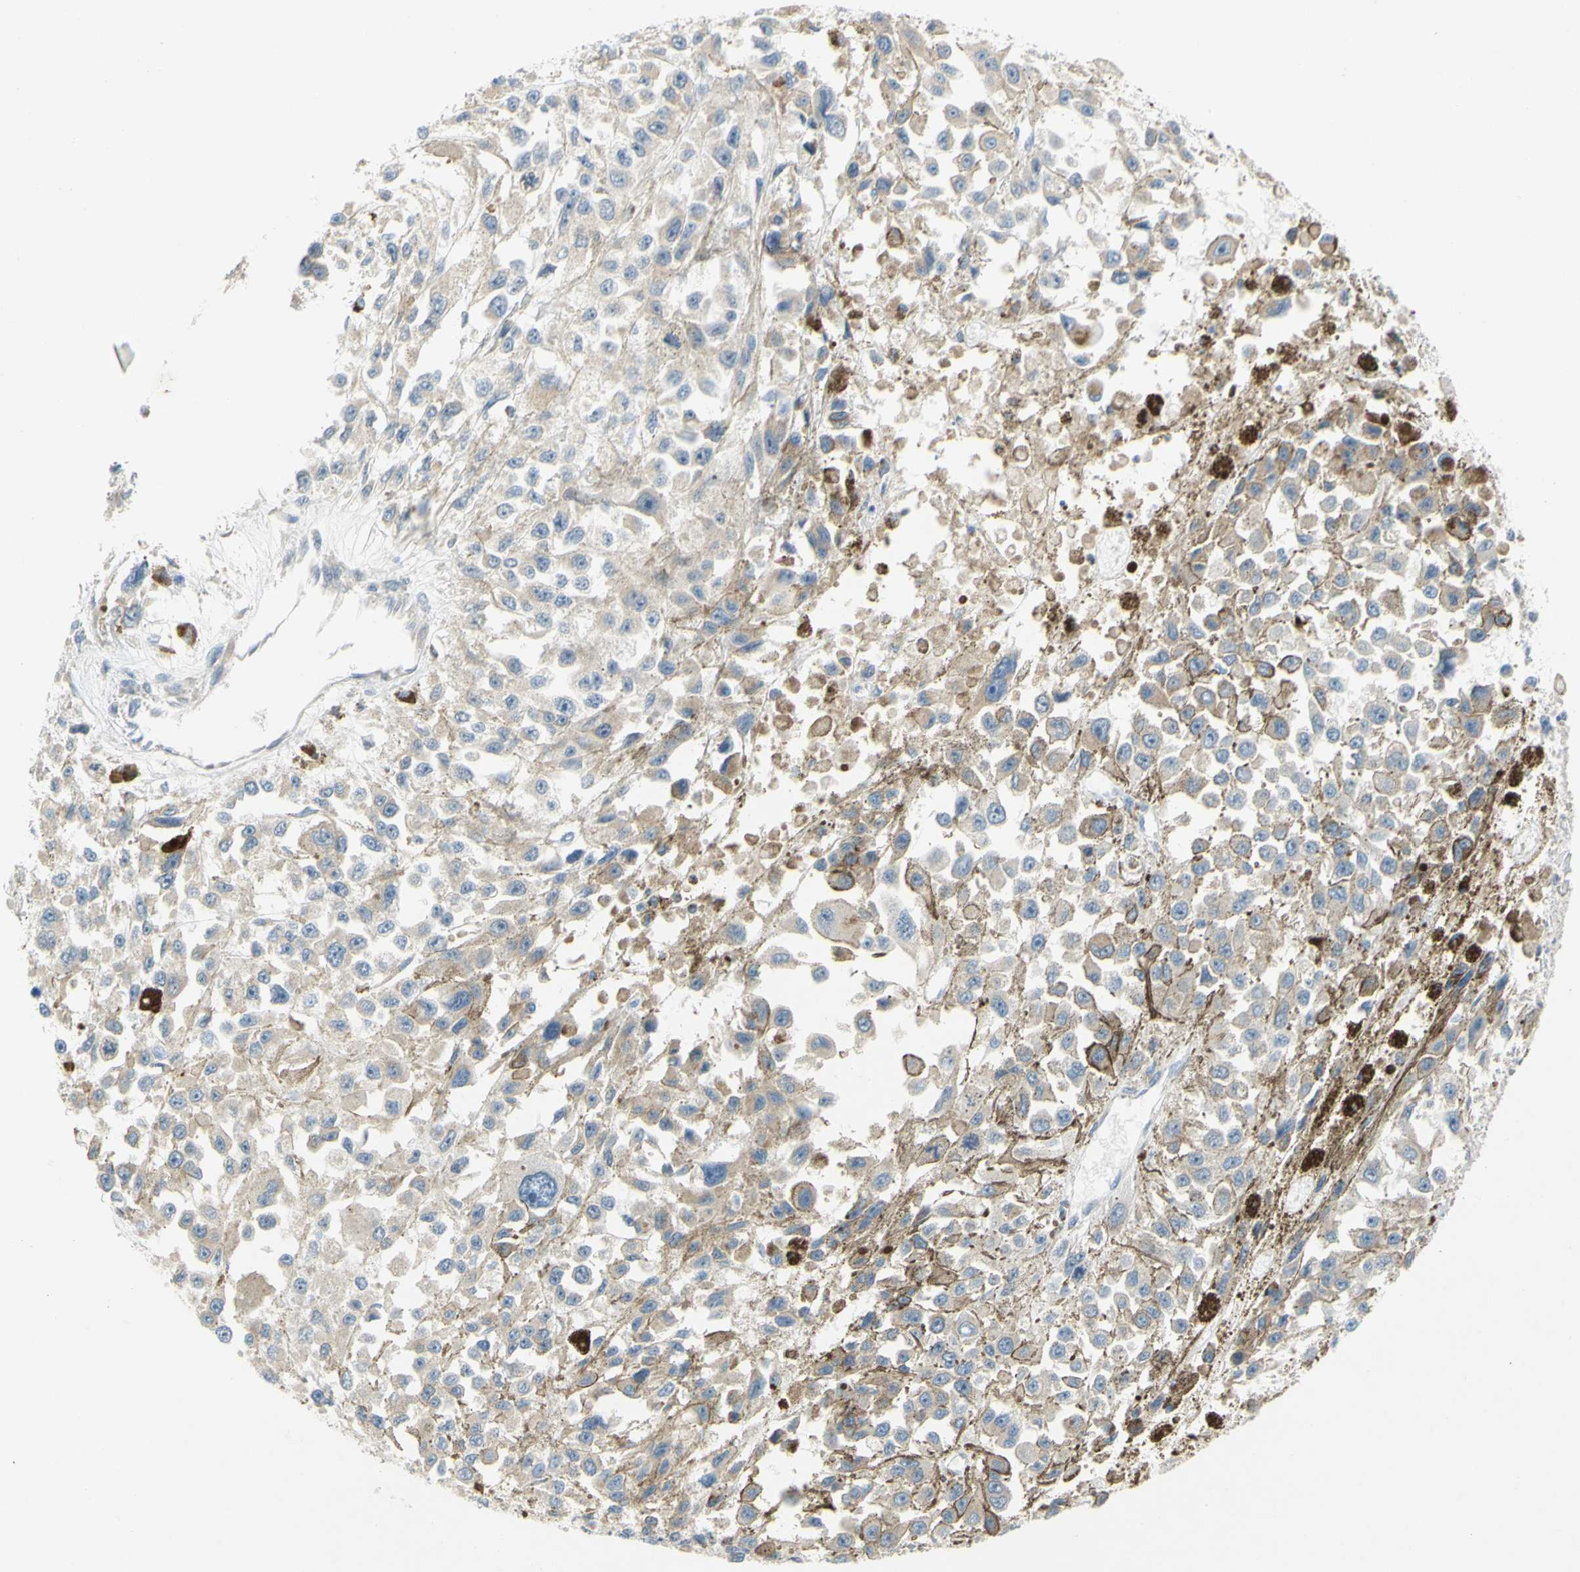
{"staining": {"intensity": "weak", "quantity": ">75%", "location": "cytoplasmic/membranous"}, "tissue": "melanoma", "cell_type": "Tumor cells", "image_type": "cancer", "snomed": [{"axis": "morphology", "description": "Malignant melanoma, Metastatic site"}, {"axis": "topography", "description": "Lymph node"}], "caption": "A histopathology image showing weak cytoplasmic/membranous expression in approximately >75% of tumor cells in malignant melanoma (metastatic site), as visualized by brown immunohistochemical staining.", "gene": "CCNB2", "patient": {"sex": "male", "age": 59}}